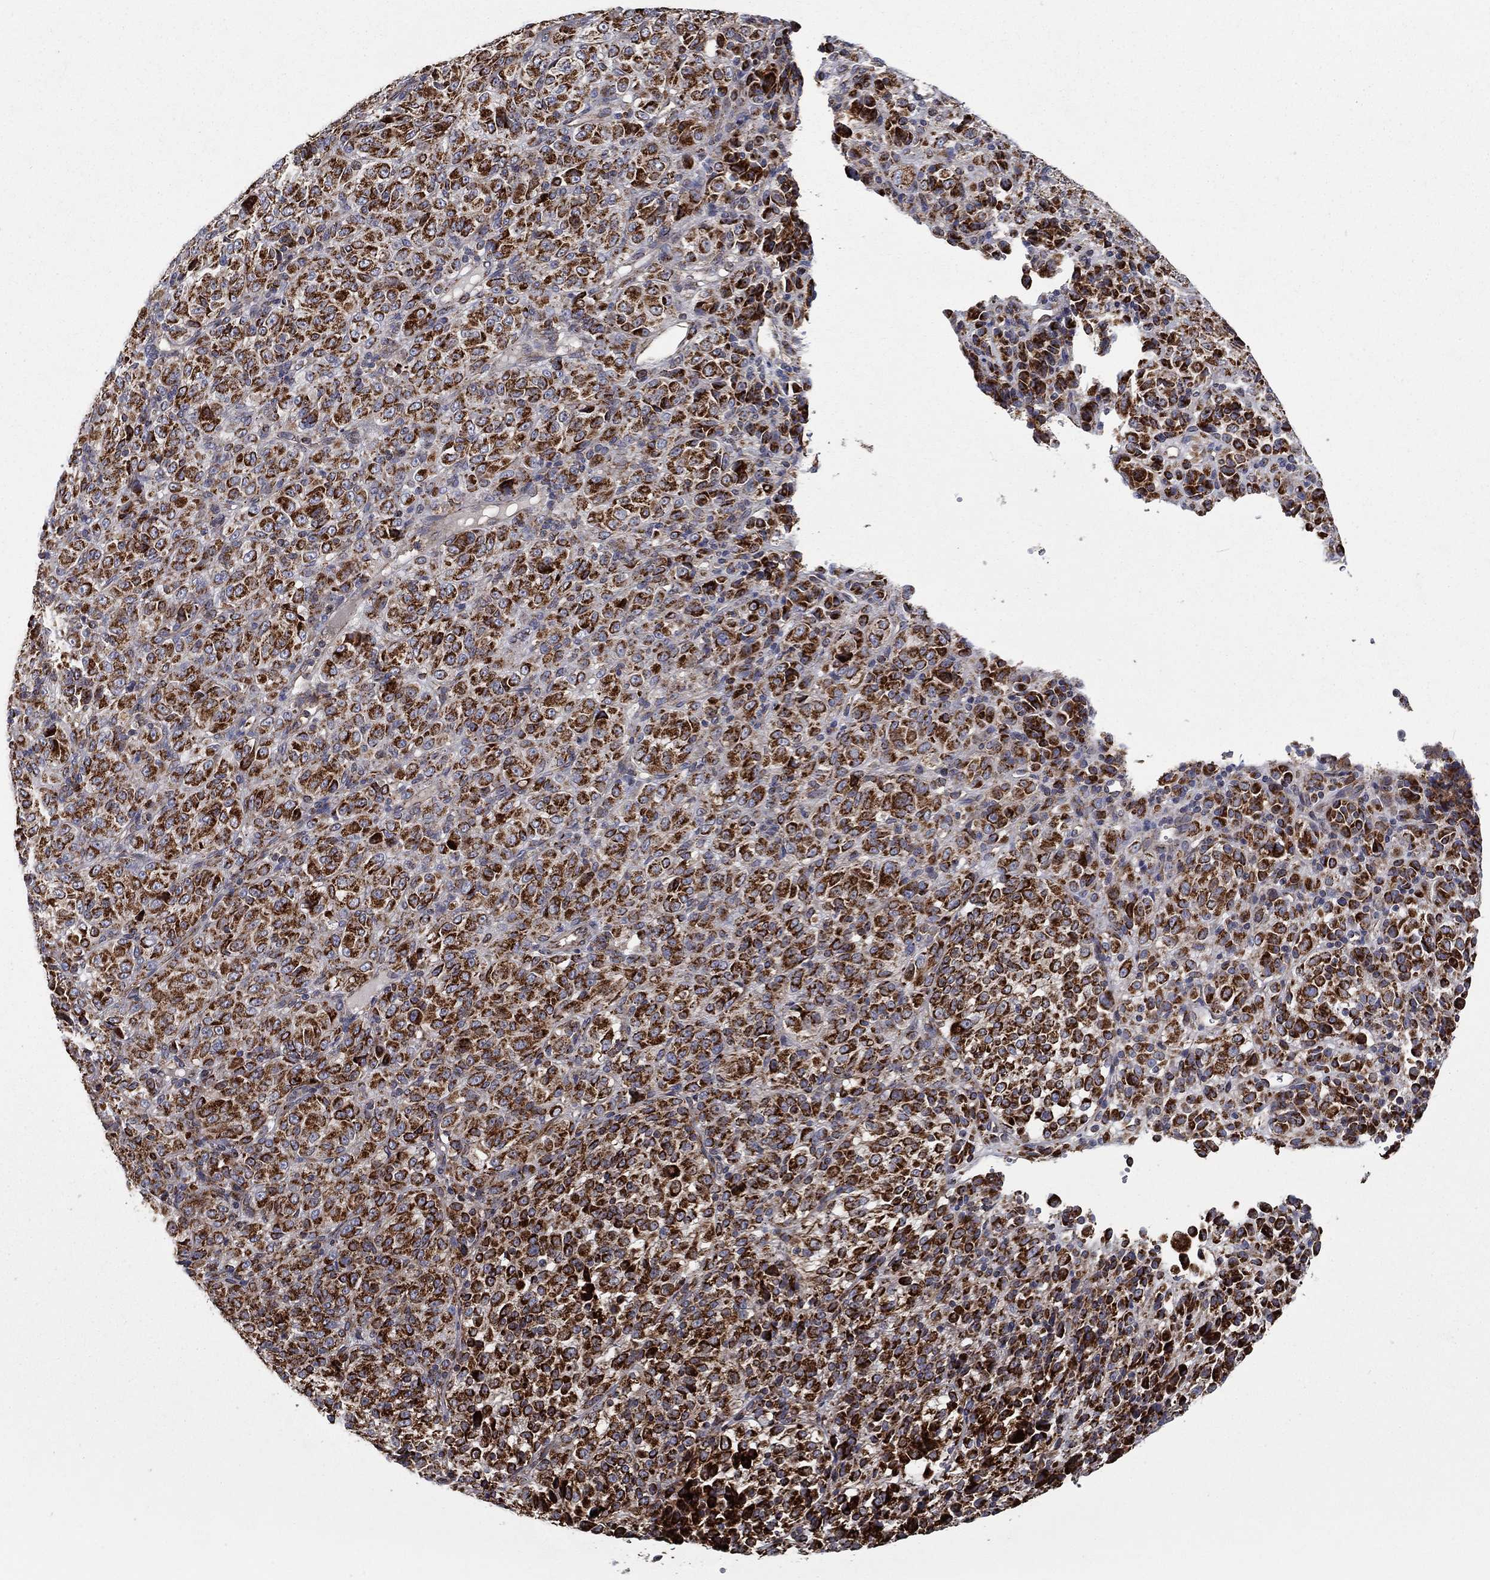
{"staining": {"intensity": "strong", "quantity": ">75%", "location": "cytoplasmic/membranous"}, "tissue": "melanoma", "cell_type": "Tumor cells", "image_type": "cancer", "snomed": [{"axis": "morphology", "description": "Malignant melanoma, Metastatic site"}, {"axis": "topography", "description": "Brain"}], "caption": "Strong cytoplasmic/membranous positivity is identified in approximately >75% of tumor cells in melanoma.", "gene": "MT-CYB", "patient": {"sex": "female", "age": 56}}